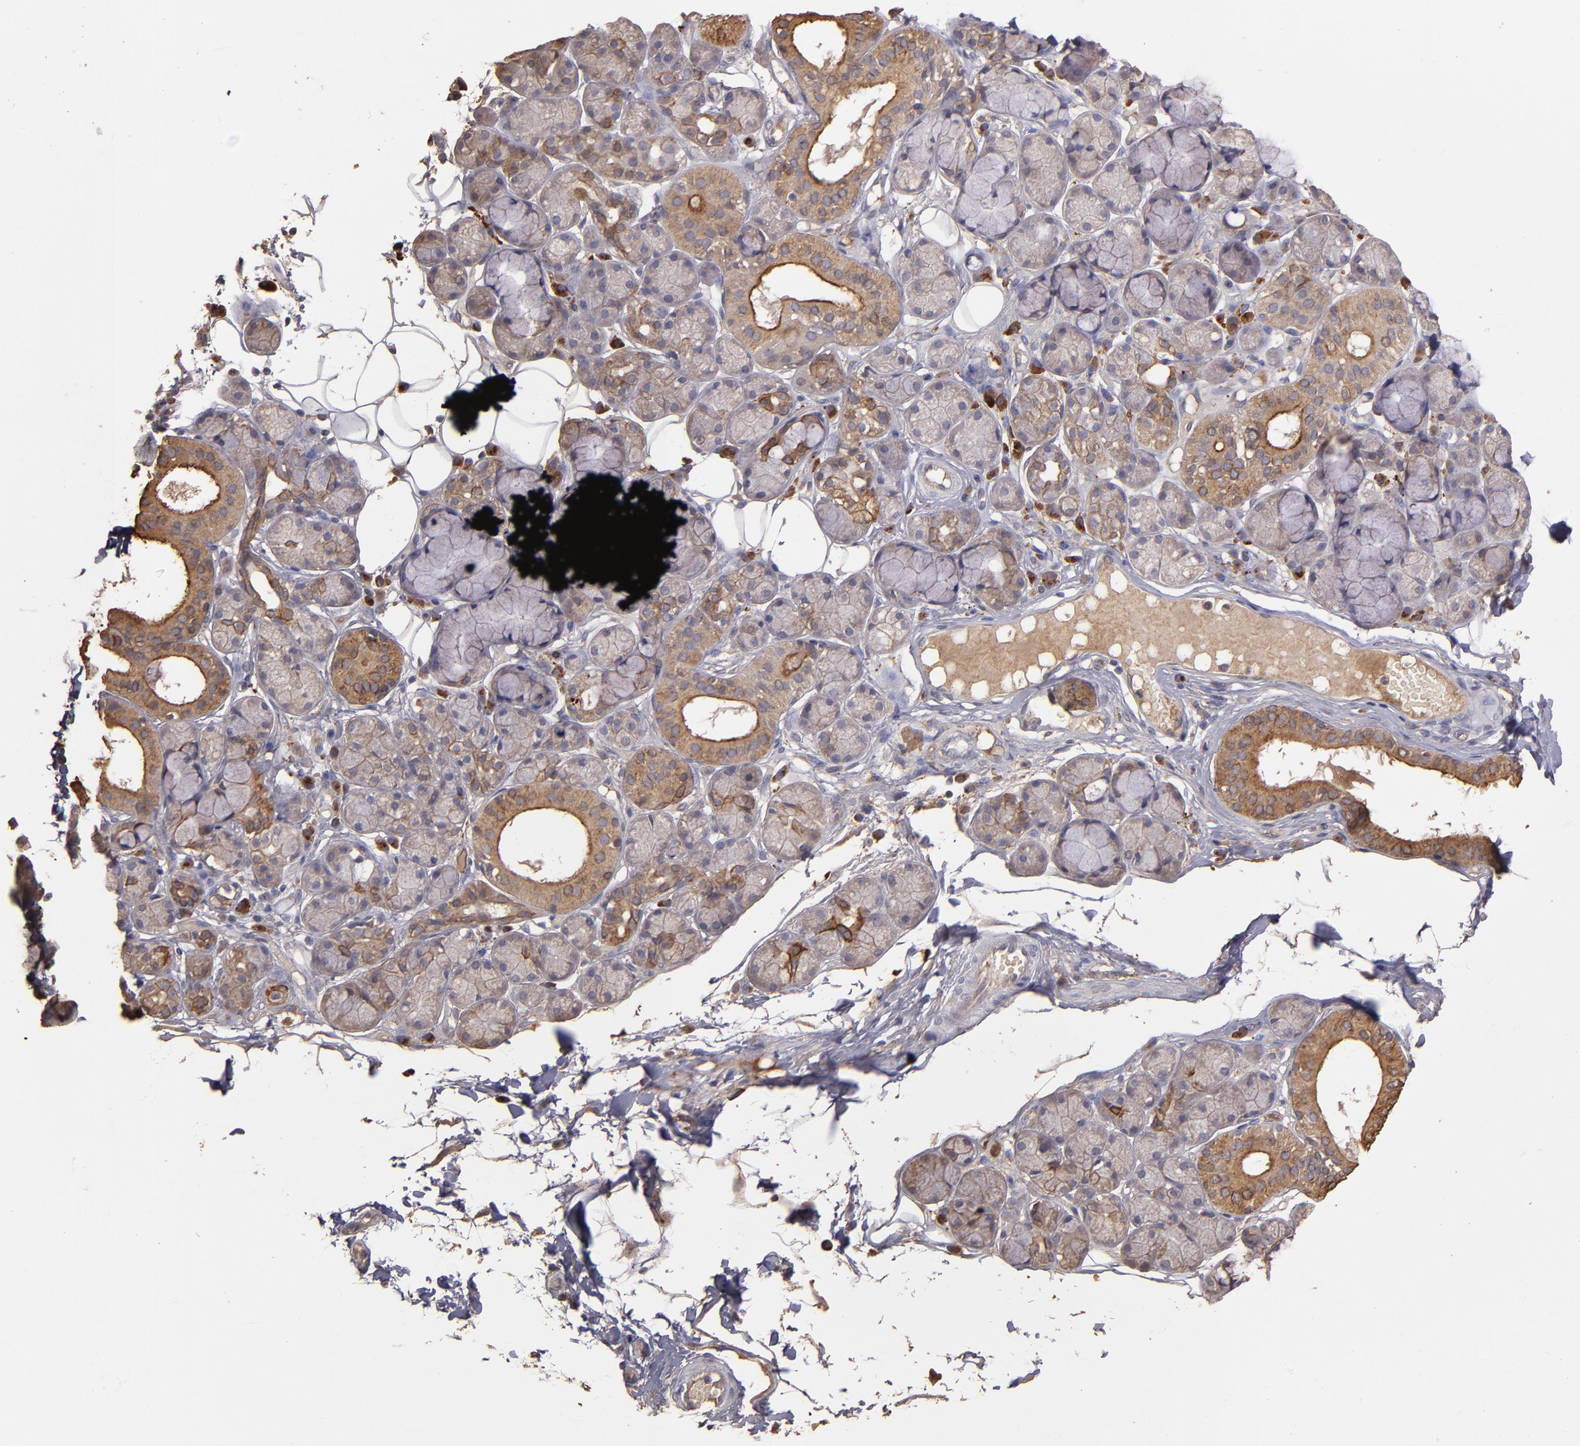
{"staining": {"intensity": "moderate", "quantity": "25%-75%", "location": "cytoplasmic/membranous"}, "tissue": "salivary gland", "cell_type": "Glandular cells", "image_type": "normal", "snomed": [{"axis": "morphology", "description": "Normal tissue, NOS"}, {"axis": "topography", "description": "Skeletal muscle"}, {"axis": "topography", "description": "Oral tissue"}, {"axis": "topography", "description": "Salivary gland"}, {"axis": "topography", "description": "Peripheral nerve tissue"}], "caption": "A photomicrograph showing moderate cytoplasmic/membranous expression in about 25%-75% of glandular cells in benign salivary gland, as visualized by brown immunohistochemical staining.", "gene": "SRRD", "patient": {"sex": "male", "age": 54}}